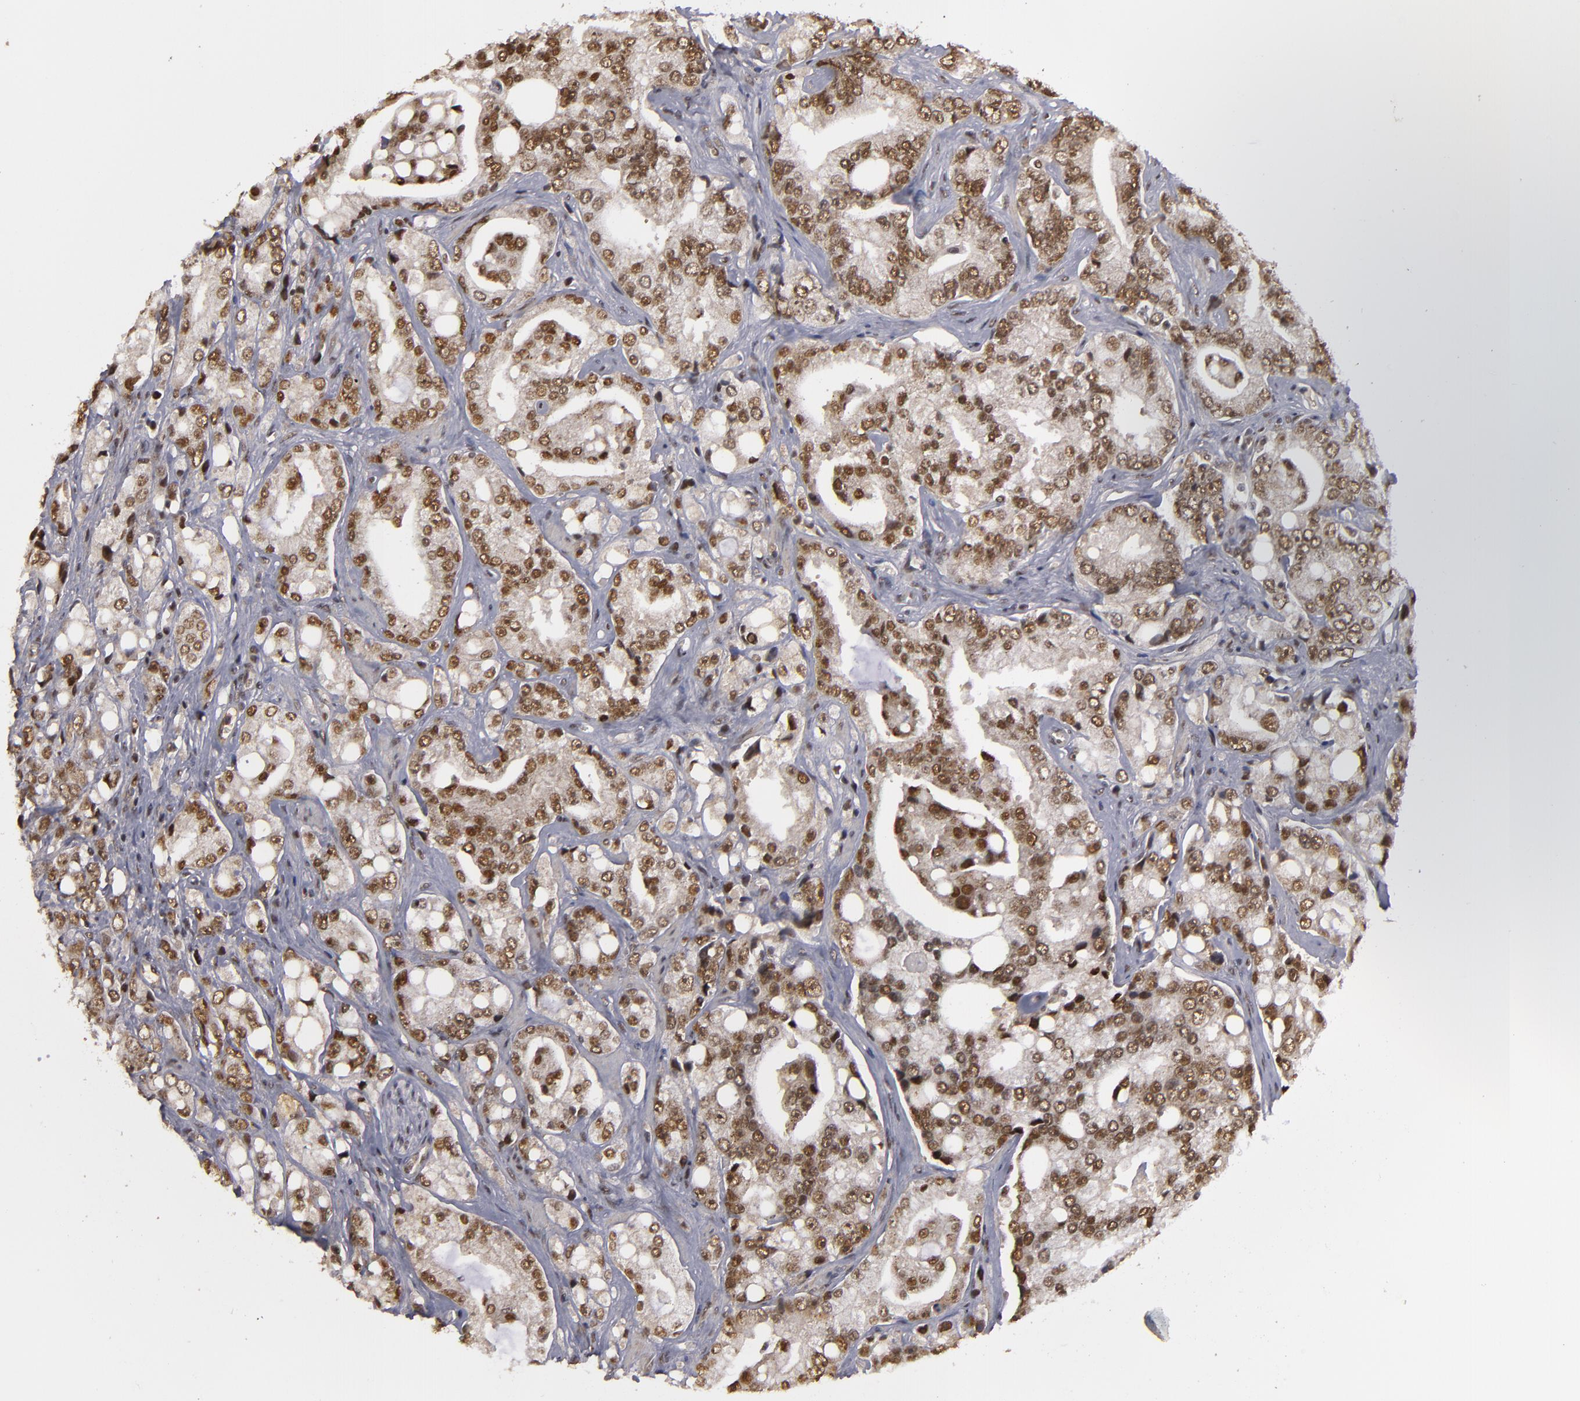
{"staining": {"intensity": "moderate", "quantity": ">75%", "location": "nuclear"}, "tissue": "prostate cancer", "cell_type": "Tumor cells", "image_type": "cancer", "snomed": [{"axis": "morphology", "description": "Adenocarcinoma, High grade"}, {"axis": "topography", "description": "Prostate"}], "caption": "DAB immunohistochemical staining of prostate high-grade adenocarcinoma displays moderate nuclear protein positivity in approximately >75% of tumor cells.", "gene": "ZNF234", "patient": {"sex": "male", "age": 67}}